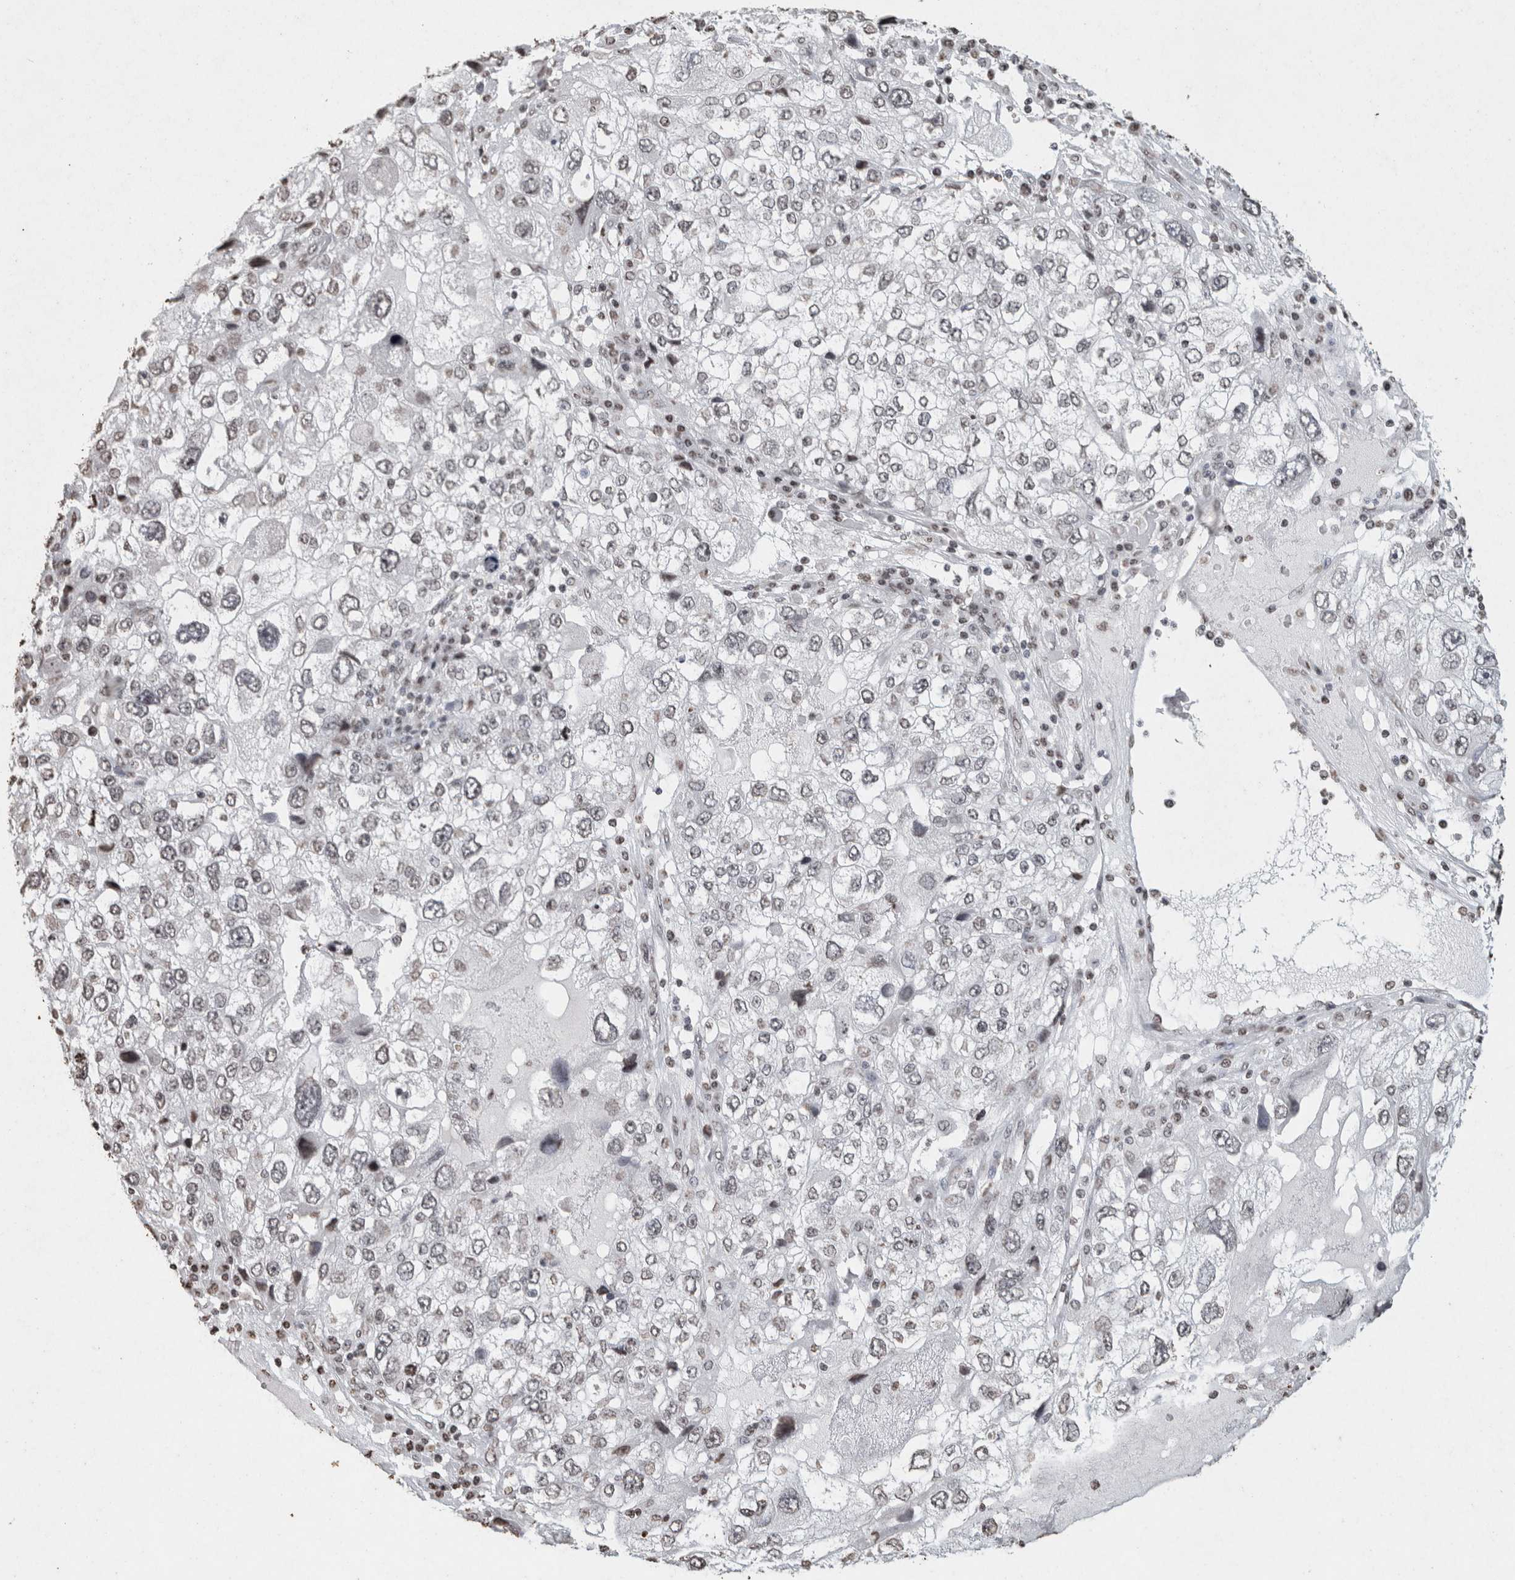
{"staining": {"intensity": "negative", "quantity": "none", "location": "none"}, "tissue": "endometrial cancer", "cell_type": "Tumor cells", "image_type": "cancer", "snomed": [{"axis": "morphology", "description": "Adenocarcinoma, NOS"}, {"axis": "topography", "description": "Endometrium"}], "caption": "Adenocarcinoma (endometrial) was stained to show a protein in brown. There is no significant expression in tumor cells. Brightfield microscopy of IHC stained with DAB (3,3'-diaminobenzidine) (brown) and hematoxylin (blue), captured at high magnification.", "gene": "CNTN1", "patient": {"sex": "female", "age": 49}}